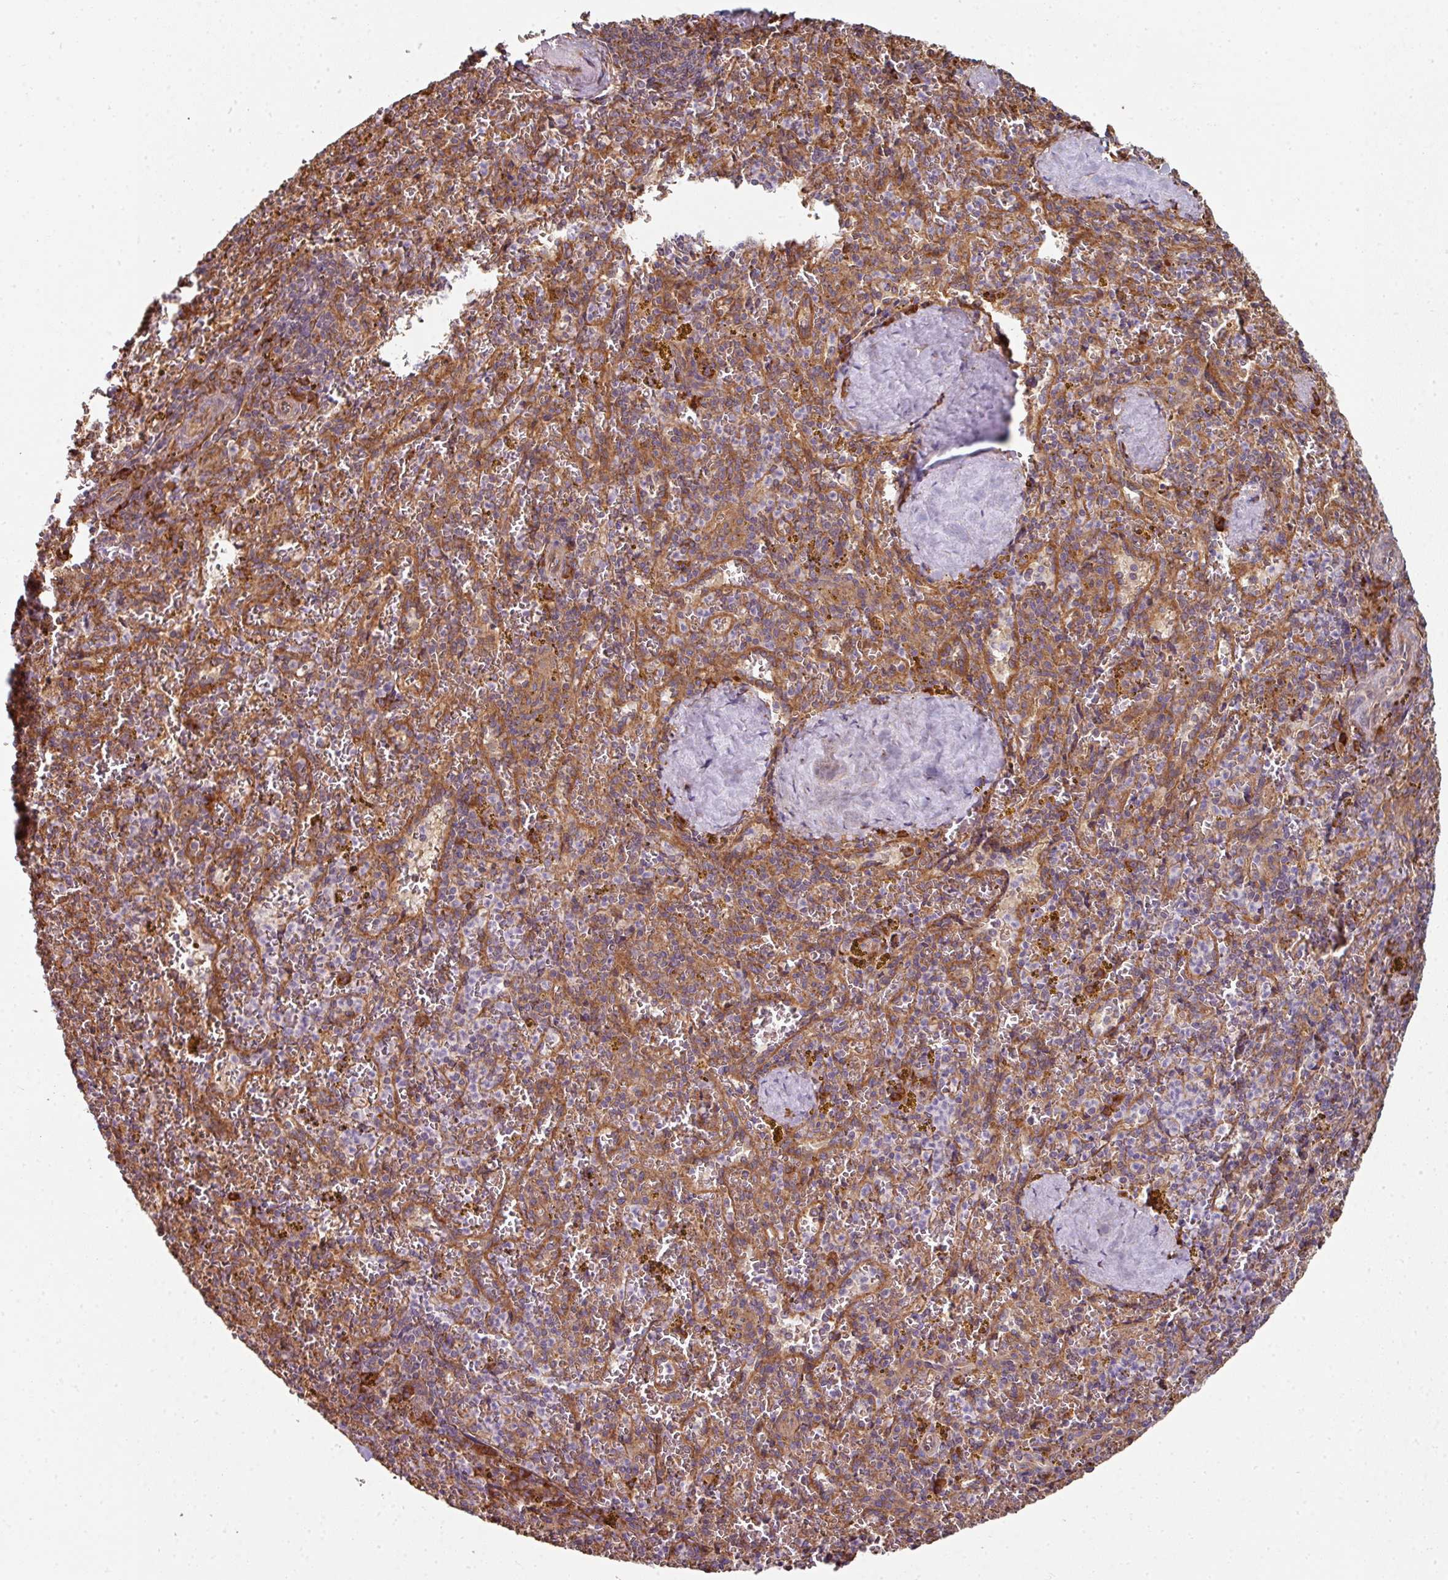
{"staining": {"intensity": "negative", "quantity": "none", "location": "none"}, "tissue": "spleen", "cell_type": "Cells in red pulp", "image_type": "normal", "snomed": [{"axis": "morphology", "description": "Normal tissue, NOS"}, {"axis": "topography", "description": "Spleen"}], "caption": "This is an IHC image of normal human spleen. There is no staining in cells in red pulp.", "gene": "FAT4", "patient": {"sex": "male", "age": 57}}